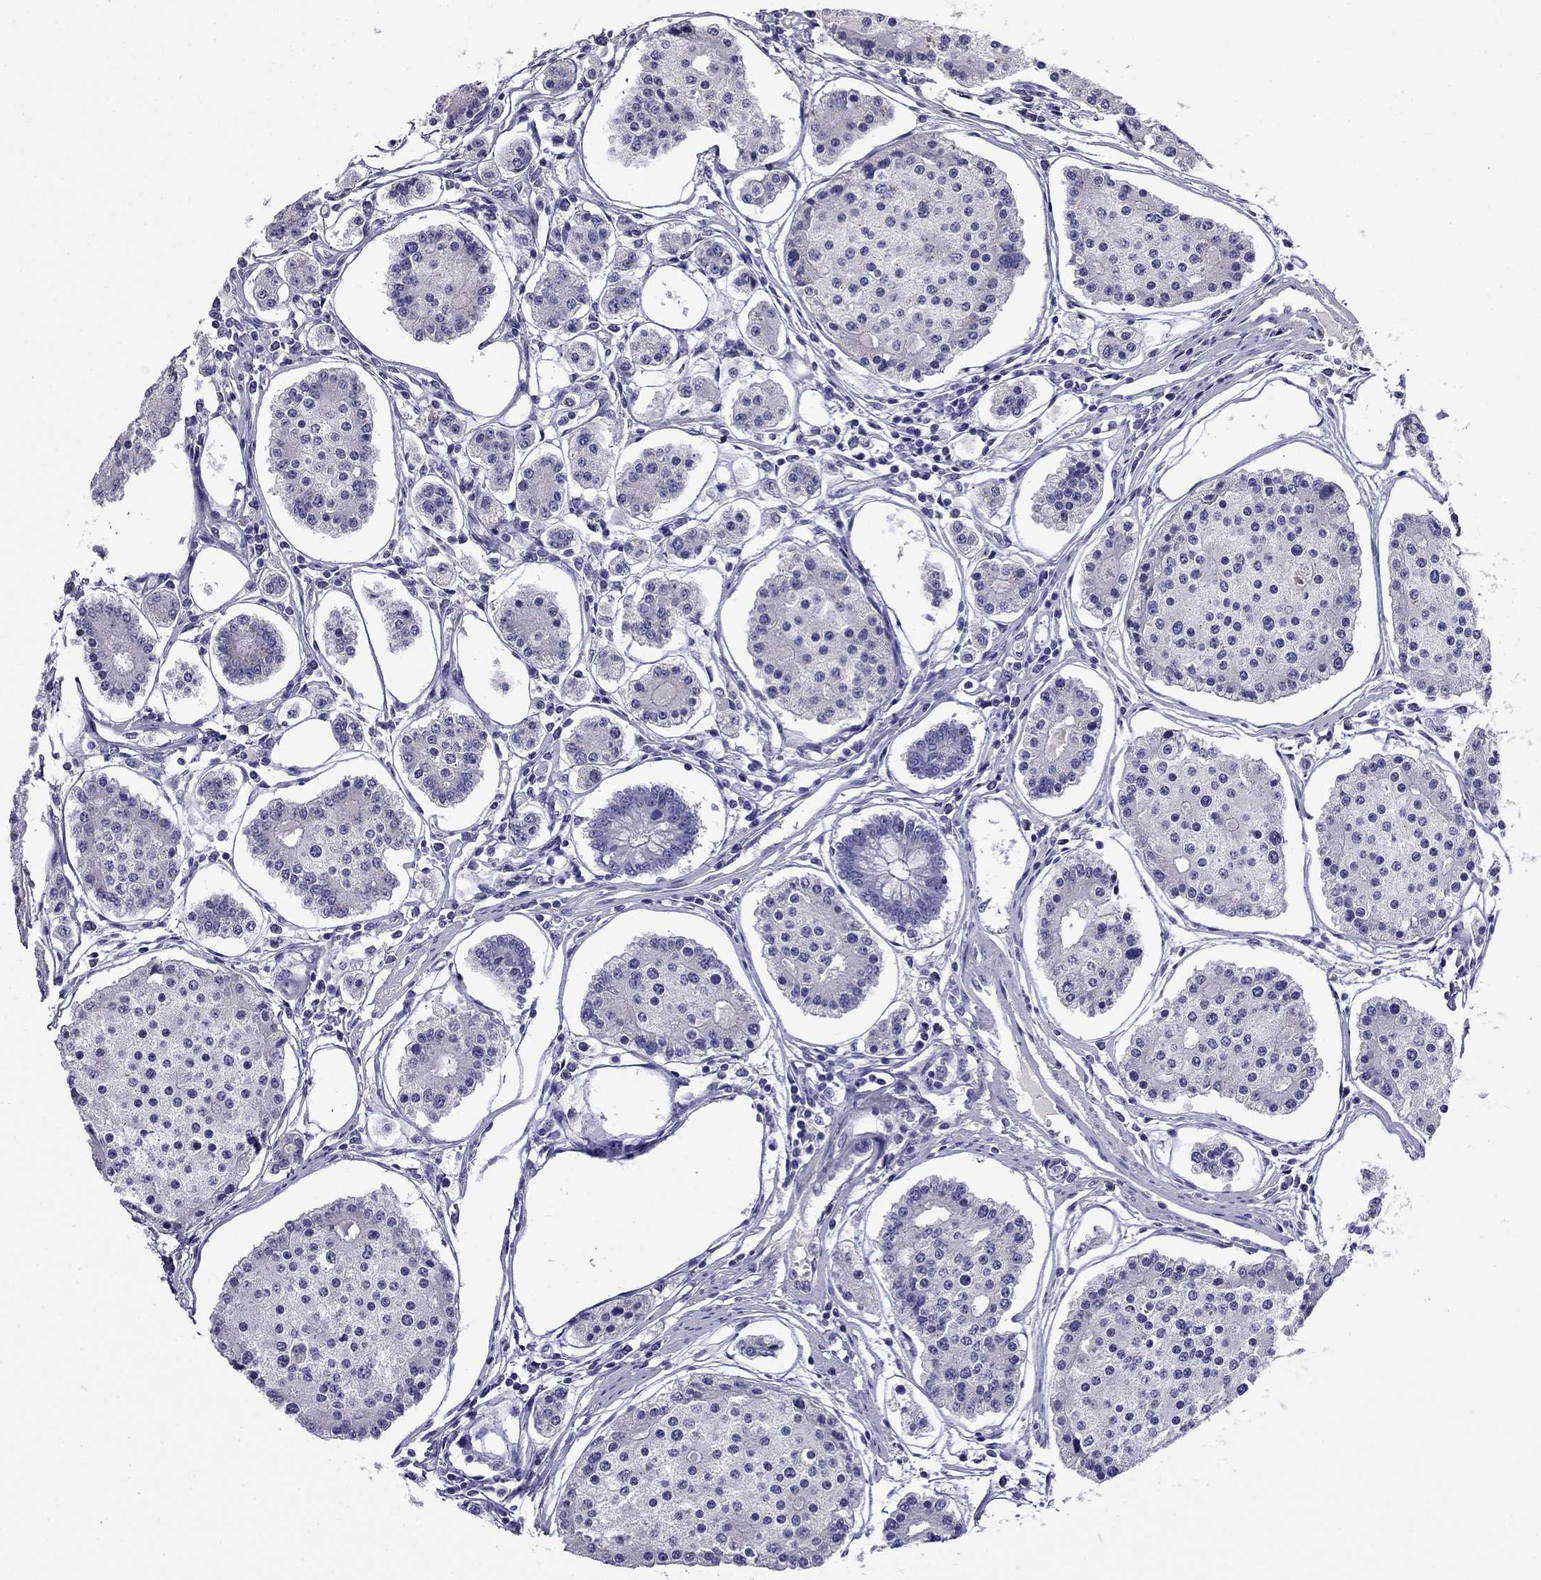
{"staining": {"intensity": "negative", "quantity": "none", "location": "none"}, "tissue": "carcinoid", "cell_type": "Tumor cells", "image_type": "cancer", "snomed": [{"axis": "morphology", "description": "Carcinoid, malignant, NOS"}, {"axis": "topography", "description": "Small intestine"}], "caption": "The histopathology image displays no significant positivity in tumor cells of carcinoid (malignant). (DAB immunohistochemistry with hematoxylin counter stain).", "gene": "MYO15A", "patient": {"sex": "female", "age": 65}}